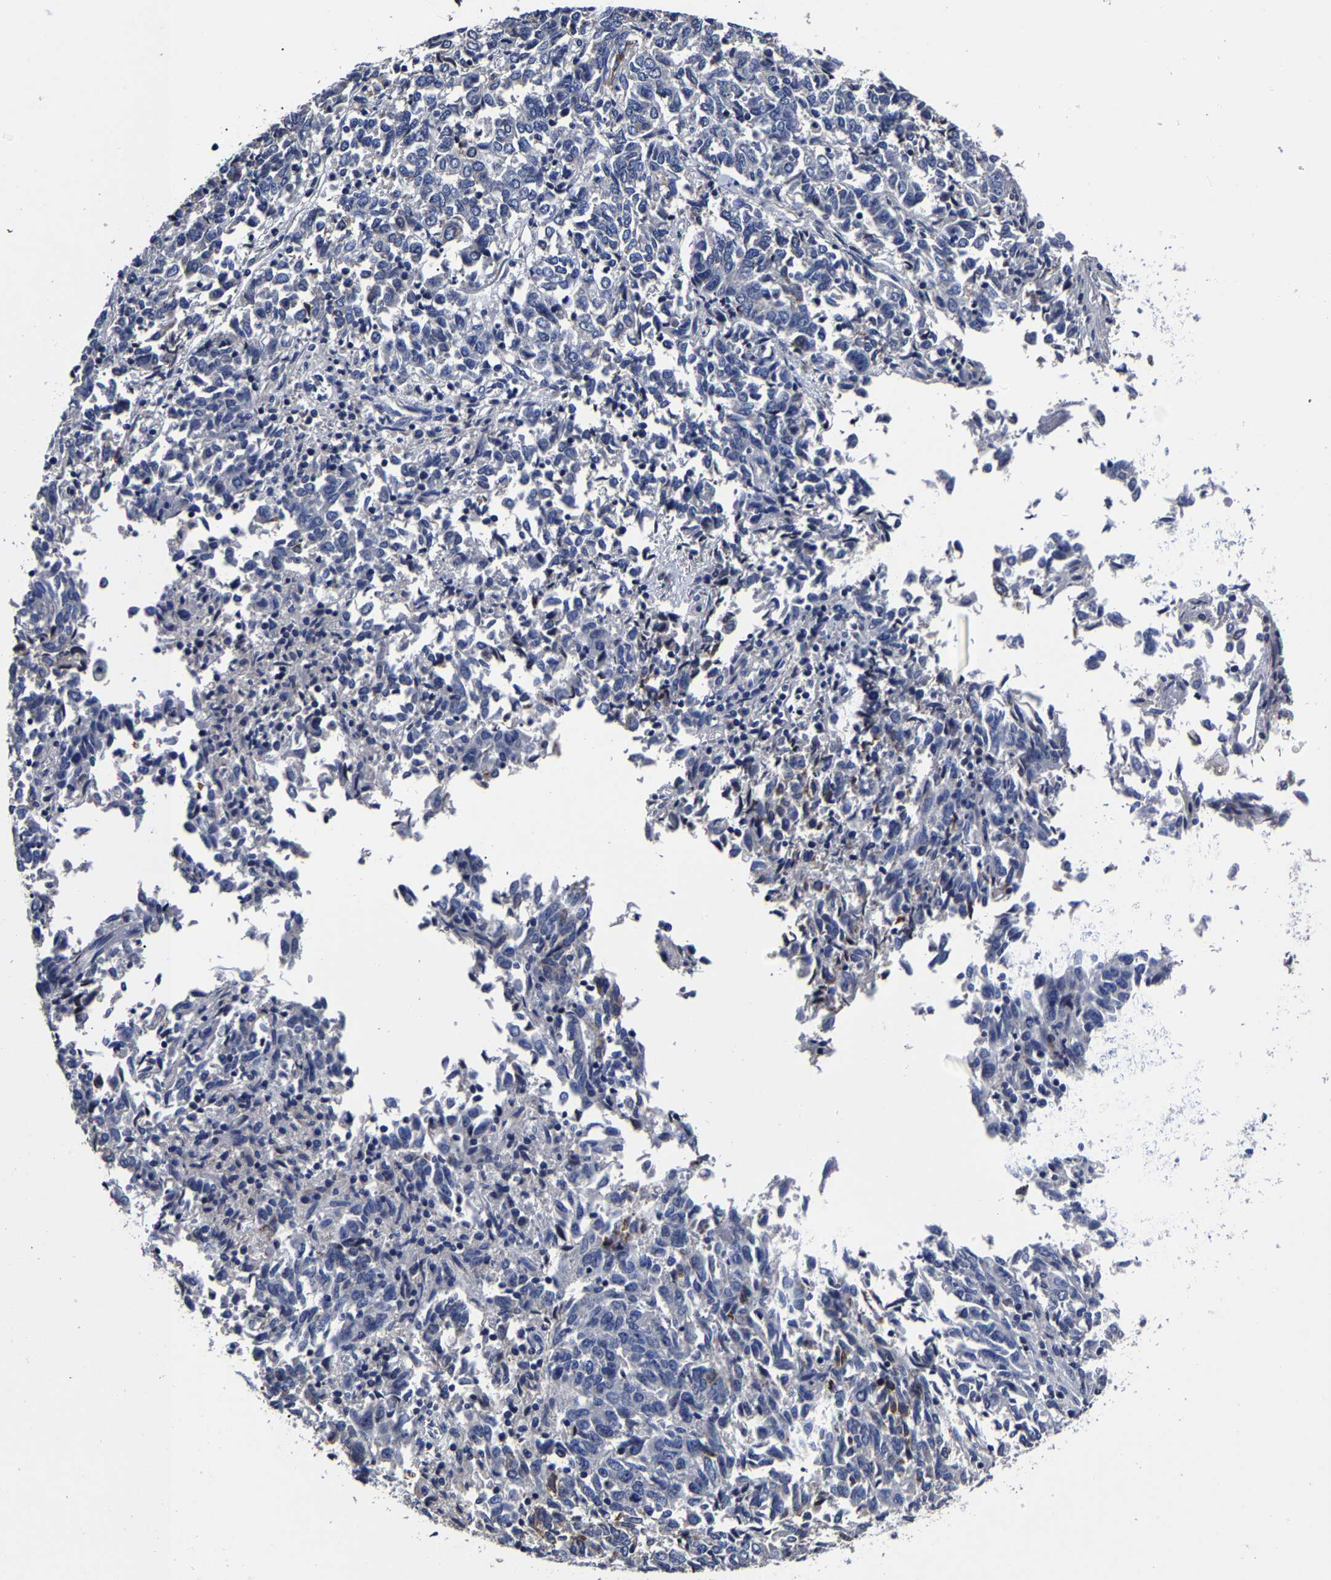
{"staining": {"intensity": "negative", "quantity": "none", "location": "none"}, "tissue": "endometrial cancer", "cell_type": "Tumor cells", "image_type": "cancer", "snomed": [{"axis": "morphology", "description": "Adenocarcinoma, NOS"}, {"axis": "topography", "description": "Endometrium"}], "caption": "Tumor cells are negative for brown protein staining in adenocarcinoma (endometrial). (DAB (3,3'-diaminobenzidine) IHC, high magnification).", "gene": "AKAP4", "patient": {"sex": "female", "age": 80}}